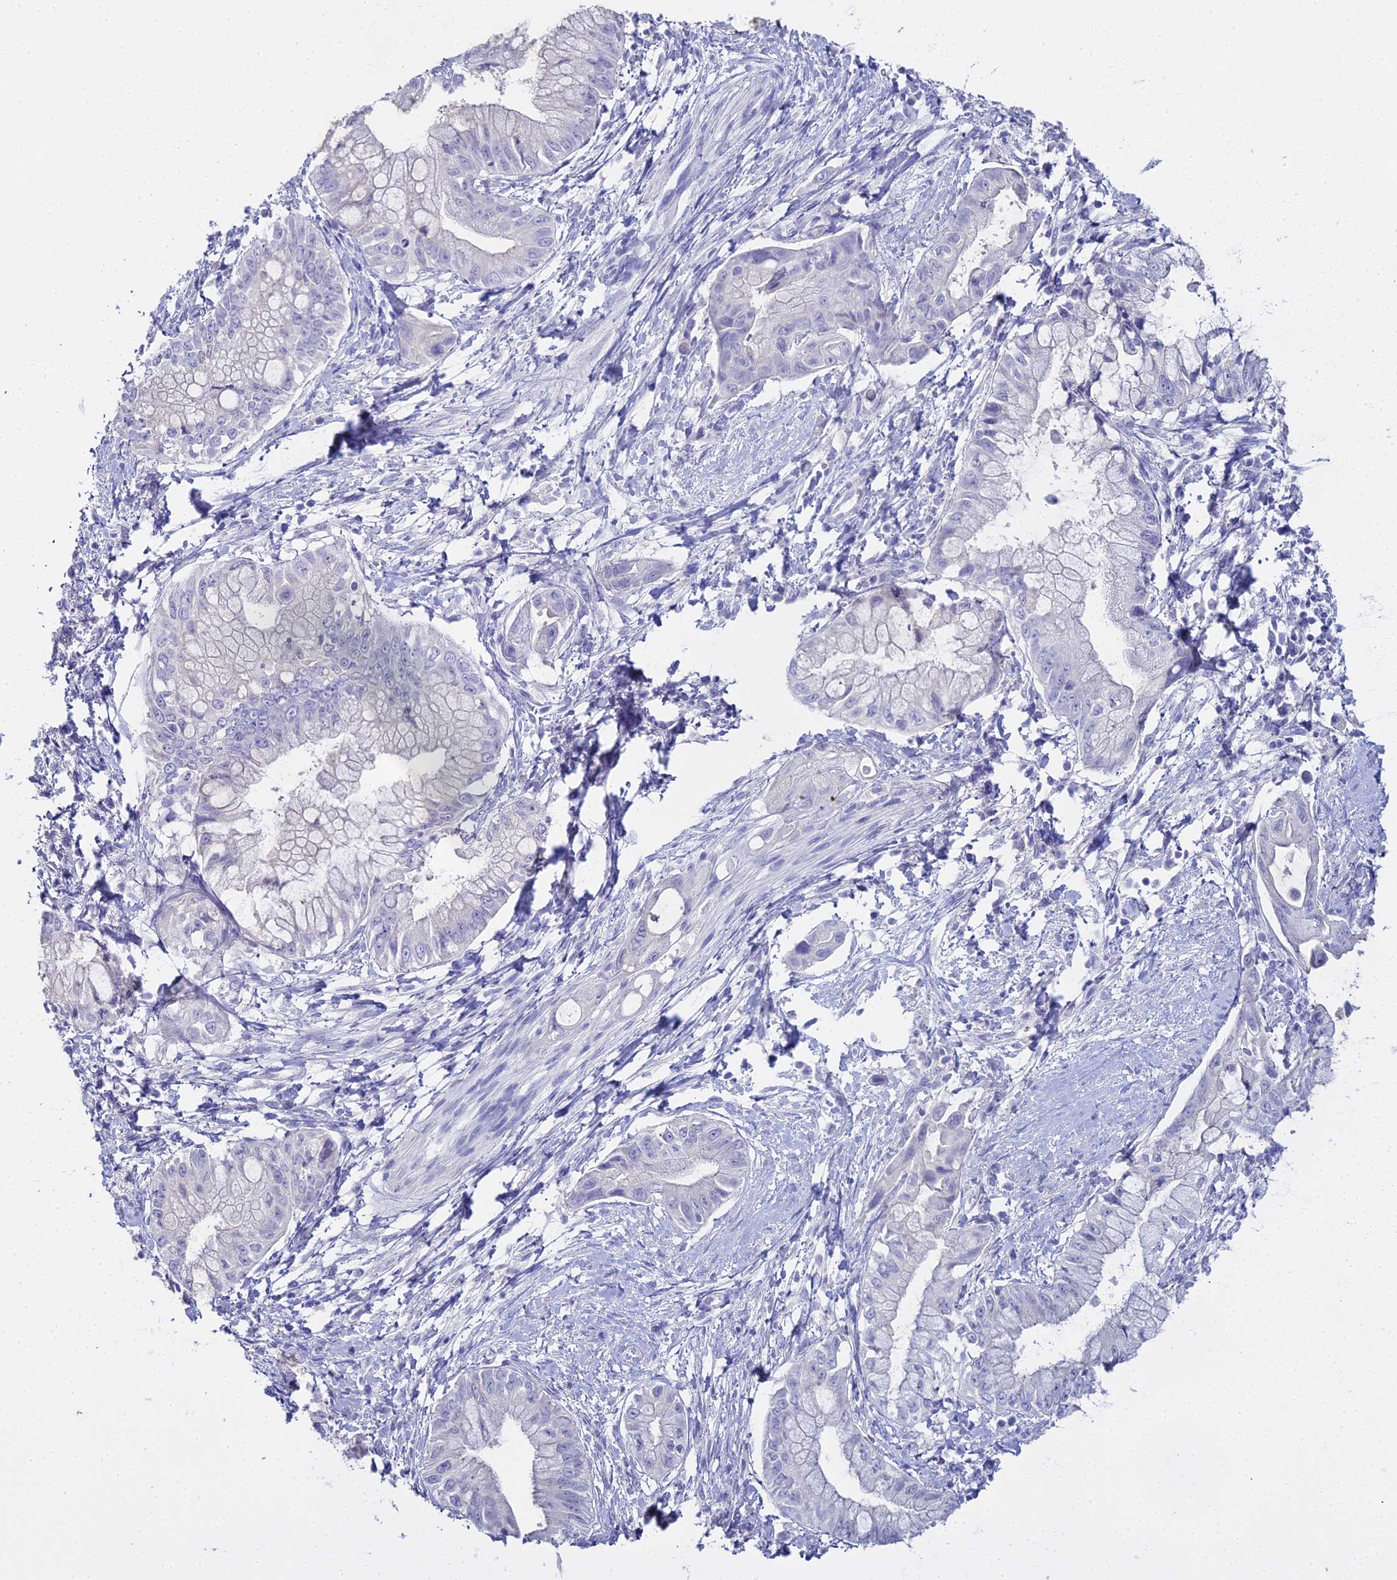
{"staining": {"intensity": "negative", "quantity": "none", "location": "none"}, "tissue": "pancreatic cancer", "cell_type": "Tumor cells", "image_type": "cancer", "snomed": [{"axis": "morphology", "description": "Adenocarcinoma, NOS"}, {"axis": "topography", "description": "Pancreas"}], "caption": "IHC photomicrograph of neoplastic tissue: human pancreatic cancer (adenocarcinoma) stained with DAB (3,3'-diaminobenzidine) shows no significant protein expression in tumor cells. The staining was performed using DAB to visualize the protein expression in brown, while the nuclei were stained in blue with hematoxylin (Magnification: 20x).", "gene": "S100A7", "patient": {"sex": "male", "age": 48}}